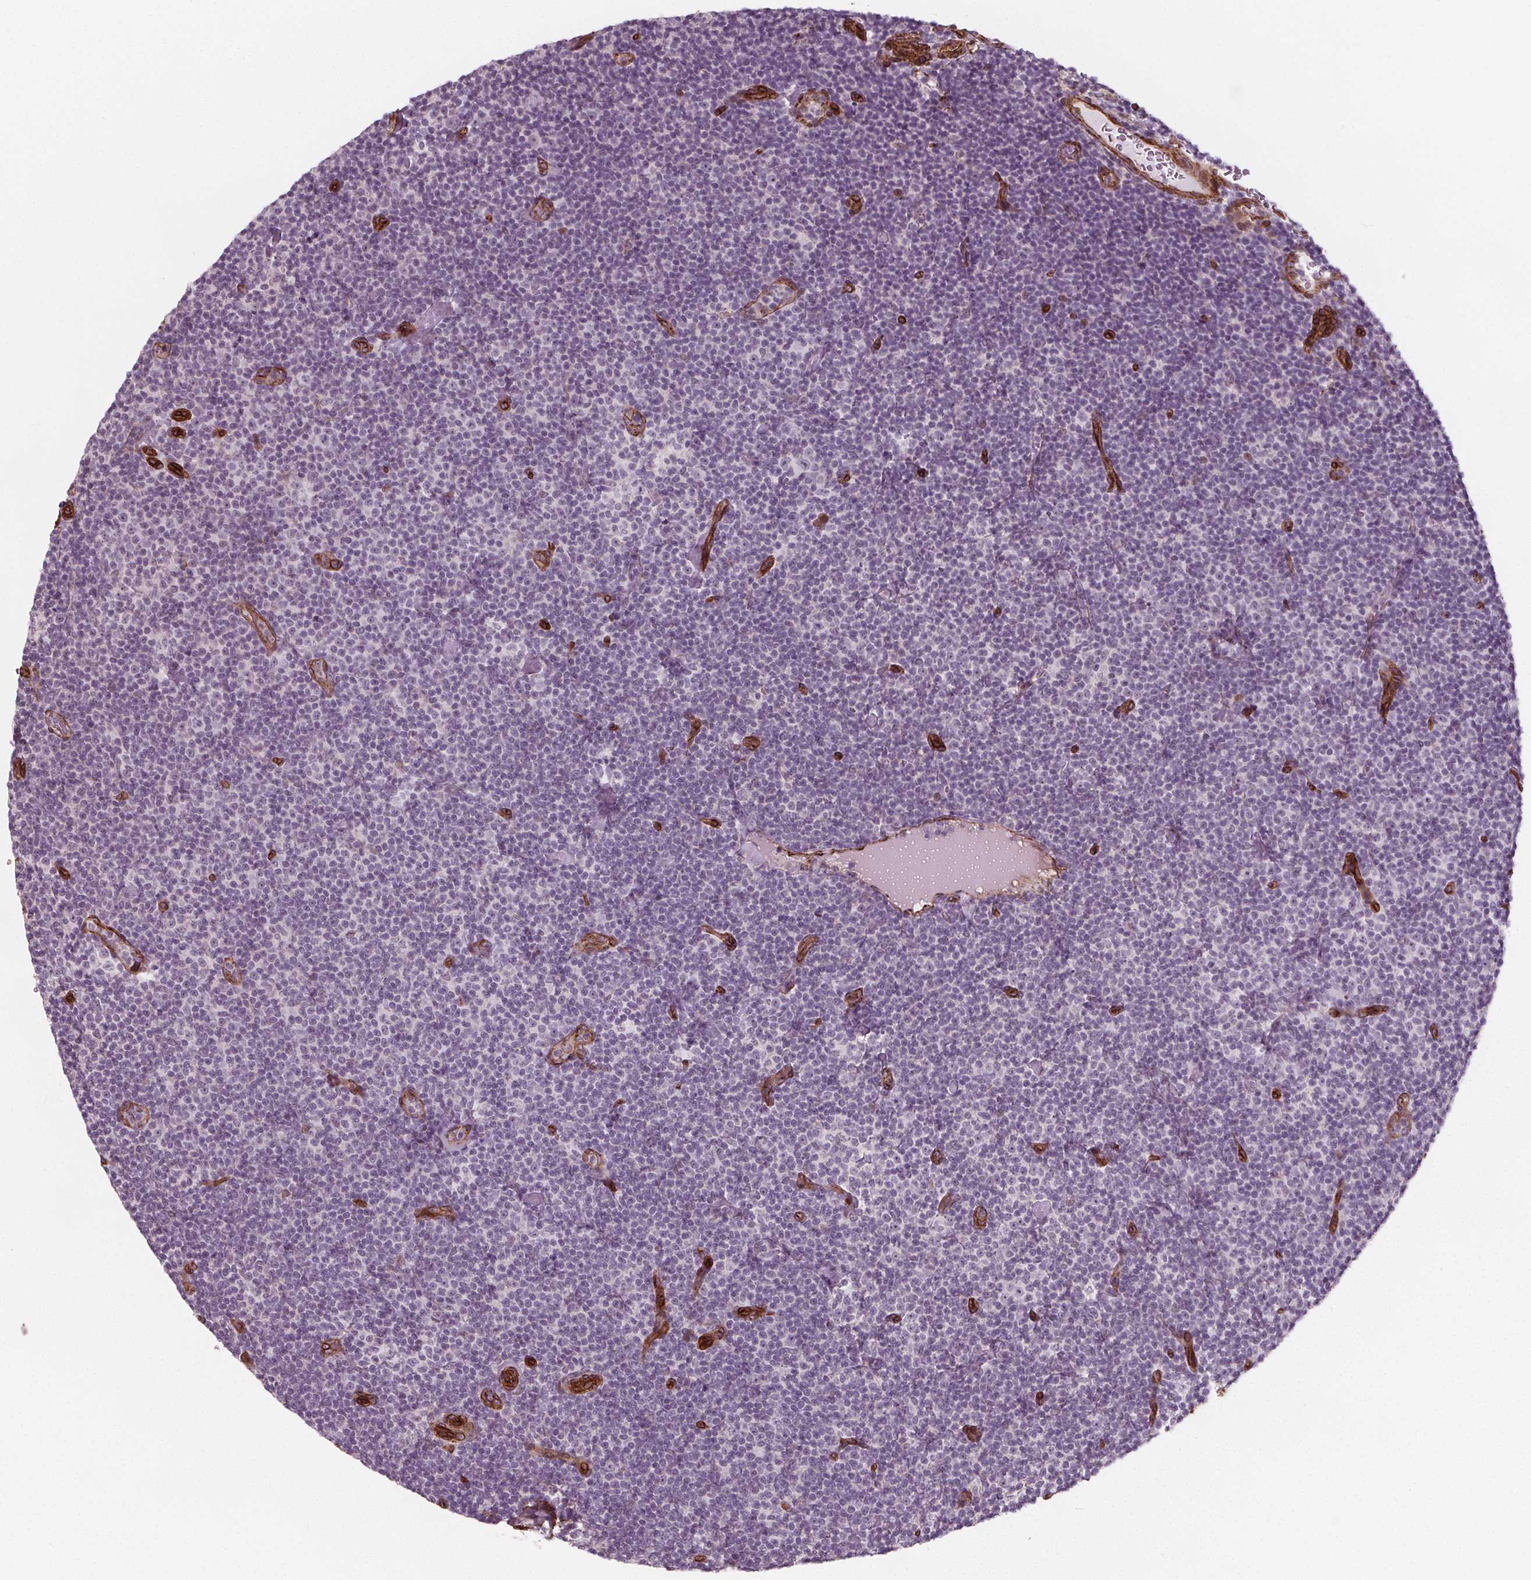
{"staining": {"intensity": "negative", "quantity": "none", "location": "none"}, "tissue": "lymphoma", "cell_type": "Tumor cells", "image_type": "cancer", "snomed": [{"axis": "morphology", "description": "Malignant lymphoma, non-Hodgkin's type, Low grade"}, {"axis": "topography", "description": "Lymph node"}], "caption": "The micrograph shows no staining of tumor cells in lymphoma. (DAB IHC, high magnification).", "gene": "HAS1", "patient": {"sex": "male", "age": 81}}